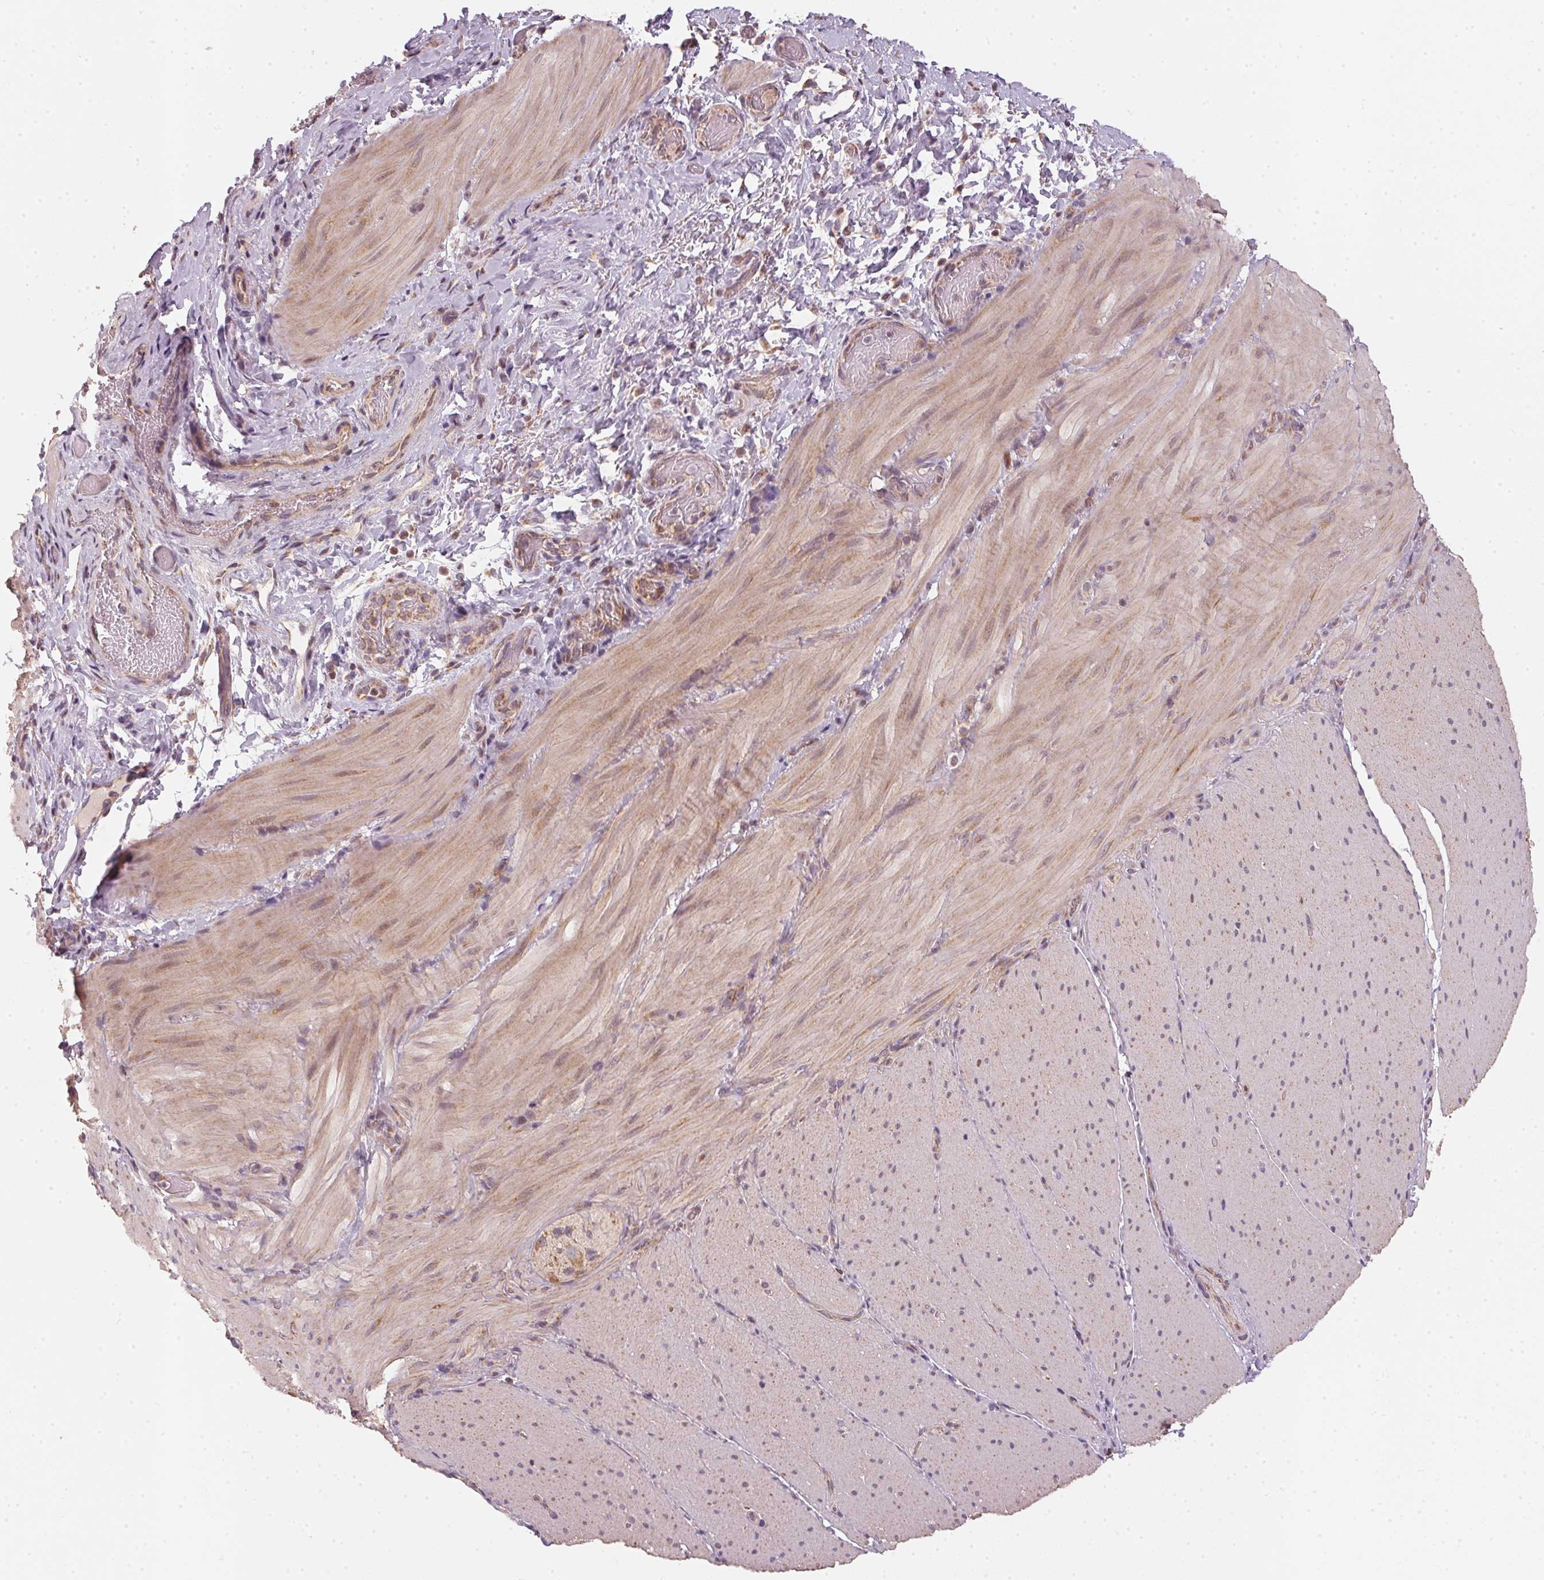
{"staining": {"intensity": "weak", "quantity": ">75%", "location": "cytoplasmic/membranous"}, "tissue": "smooth muscle", "cell_type": "Smooth muscle cells", "image_type": "normal", "snomed": [{"axis": "morphology", "description": "Normal tissue, NOS"}, {"axis": "topography", "description": "Smooth muscle"}, {"axis": "topography", "description": "Colon"}], "caption": "A high-resolution micrograph shows immunohistochemistry (IHC) staining of benign smooth muscle, which demonstrates weak cytoplasmic/membranous expression in about >75% of smooth muscle cells.", "gene": "MATCAP1", "patient": {"sex": "male", "age": 73}}